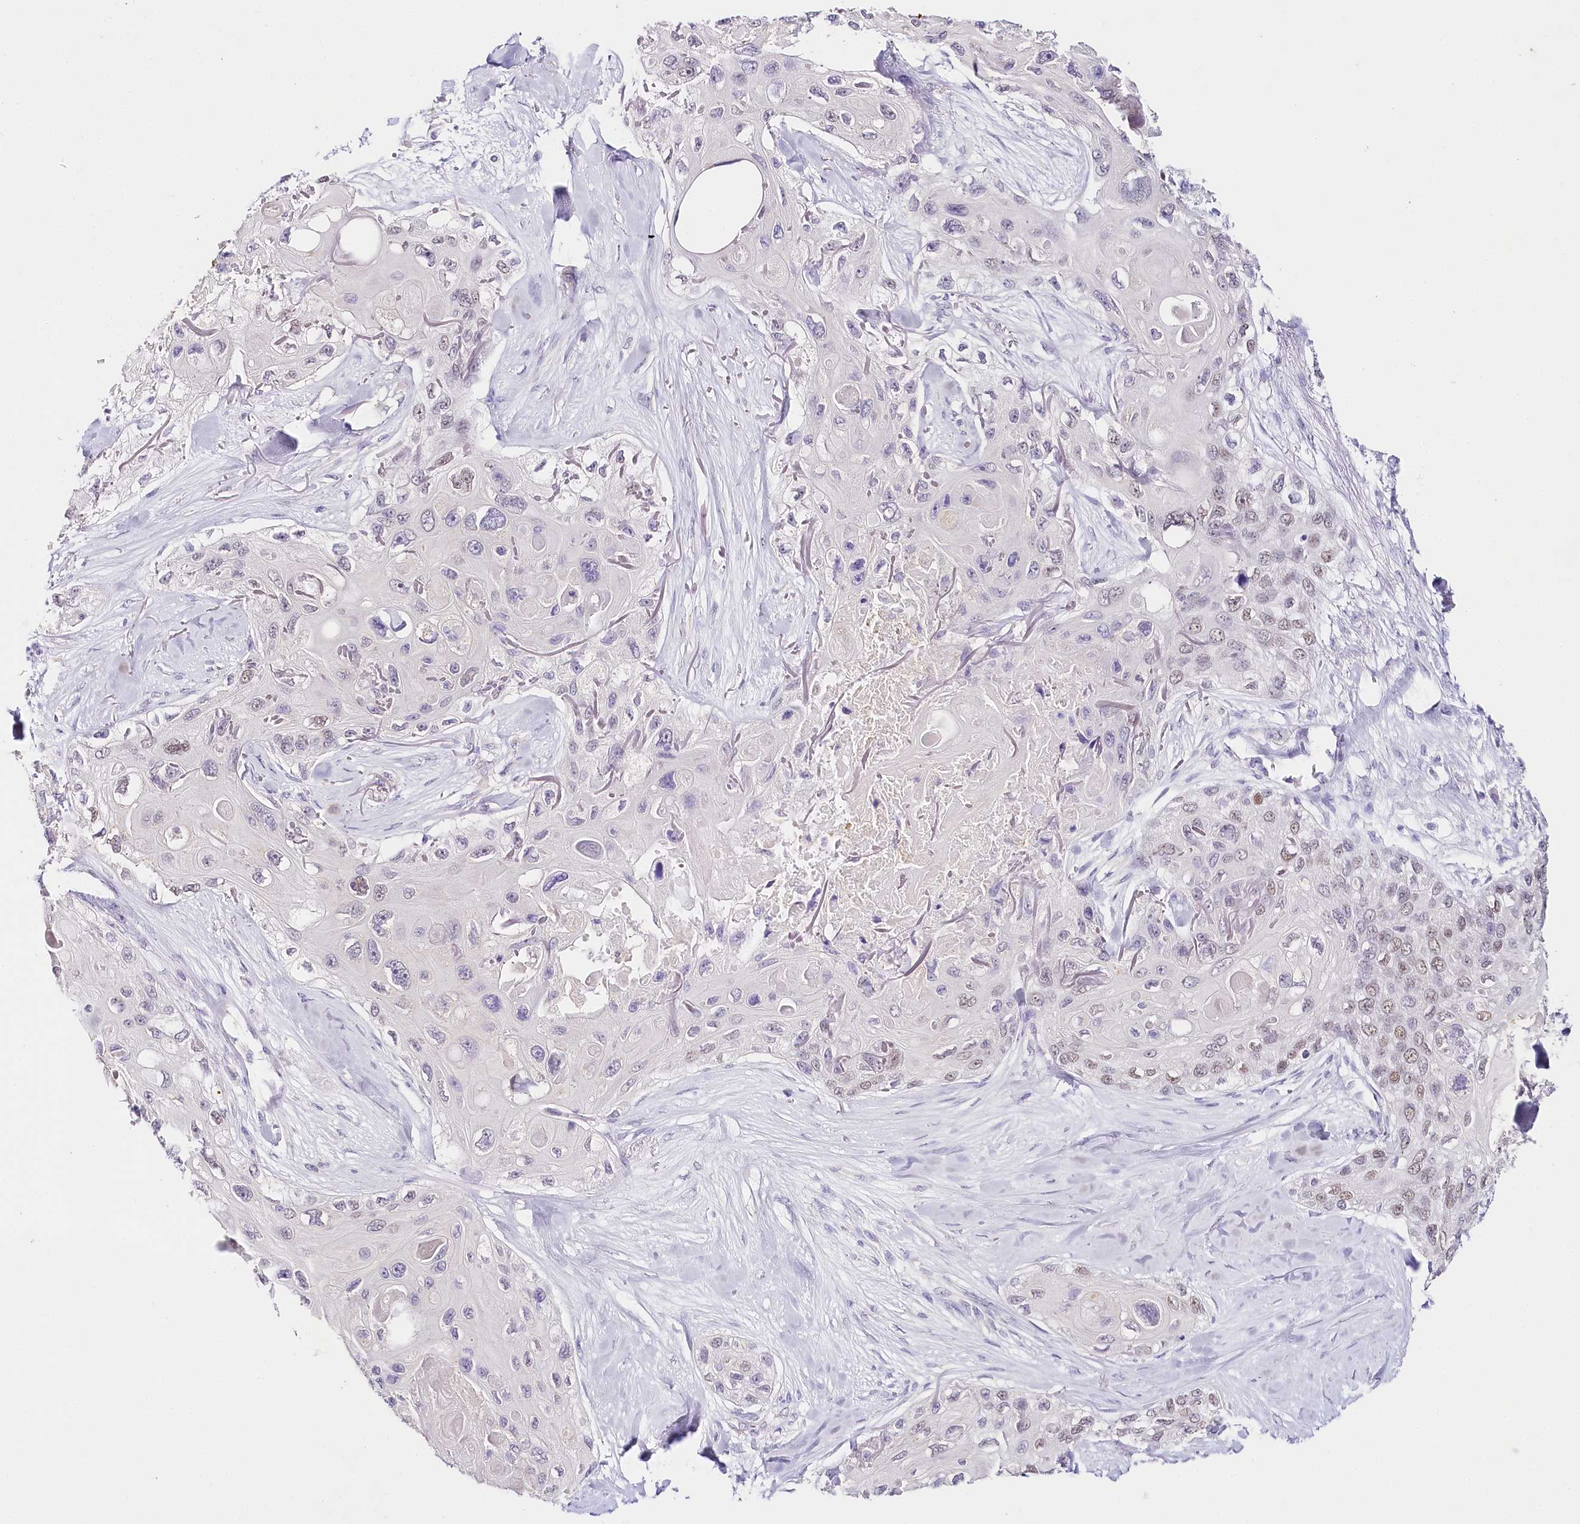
{"staining": {"intensity": "weak", "quantity": "25%-75%", "location": "nuclear"}, "tissue": "skin cancer", "cell_type": "Tumor cells", "image_type": "cancer", "snomed": [{"axis": "morphology", "description": "Normal tissue, NOS"}, {"axis": "morphology", "description": "Squamous cell carcinoma, NOS"}, {"axis": "topography", "description": "Skin"}], "caption": "High-magnification brightfield microscopy of squamous cell carcinoma (skin) stained with DAB (3,3'-diaminobenzidine) (brown) and counterstained with hematoxylin (blue). tumor cells exhibit weak nuclear positivity is appreciated in about25%-75% of cells.", "gene": "TP53", "patient": {"sex": "male", "age": 72}}